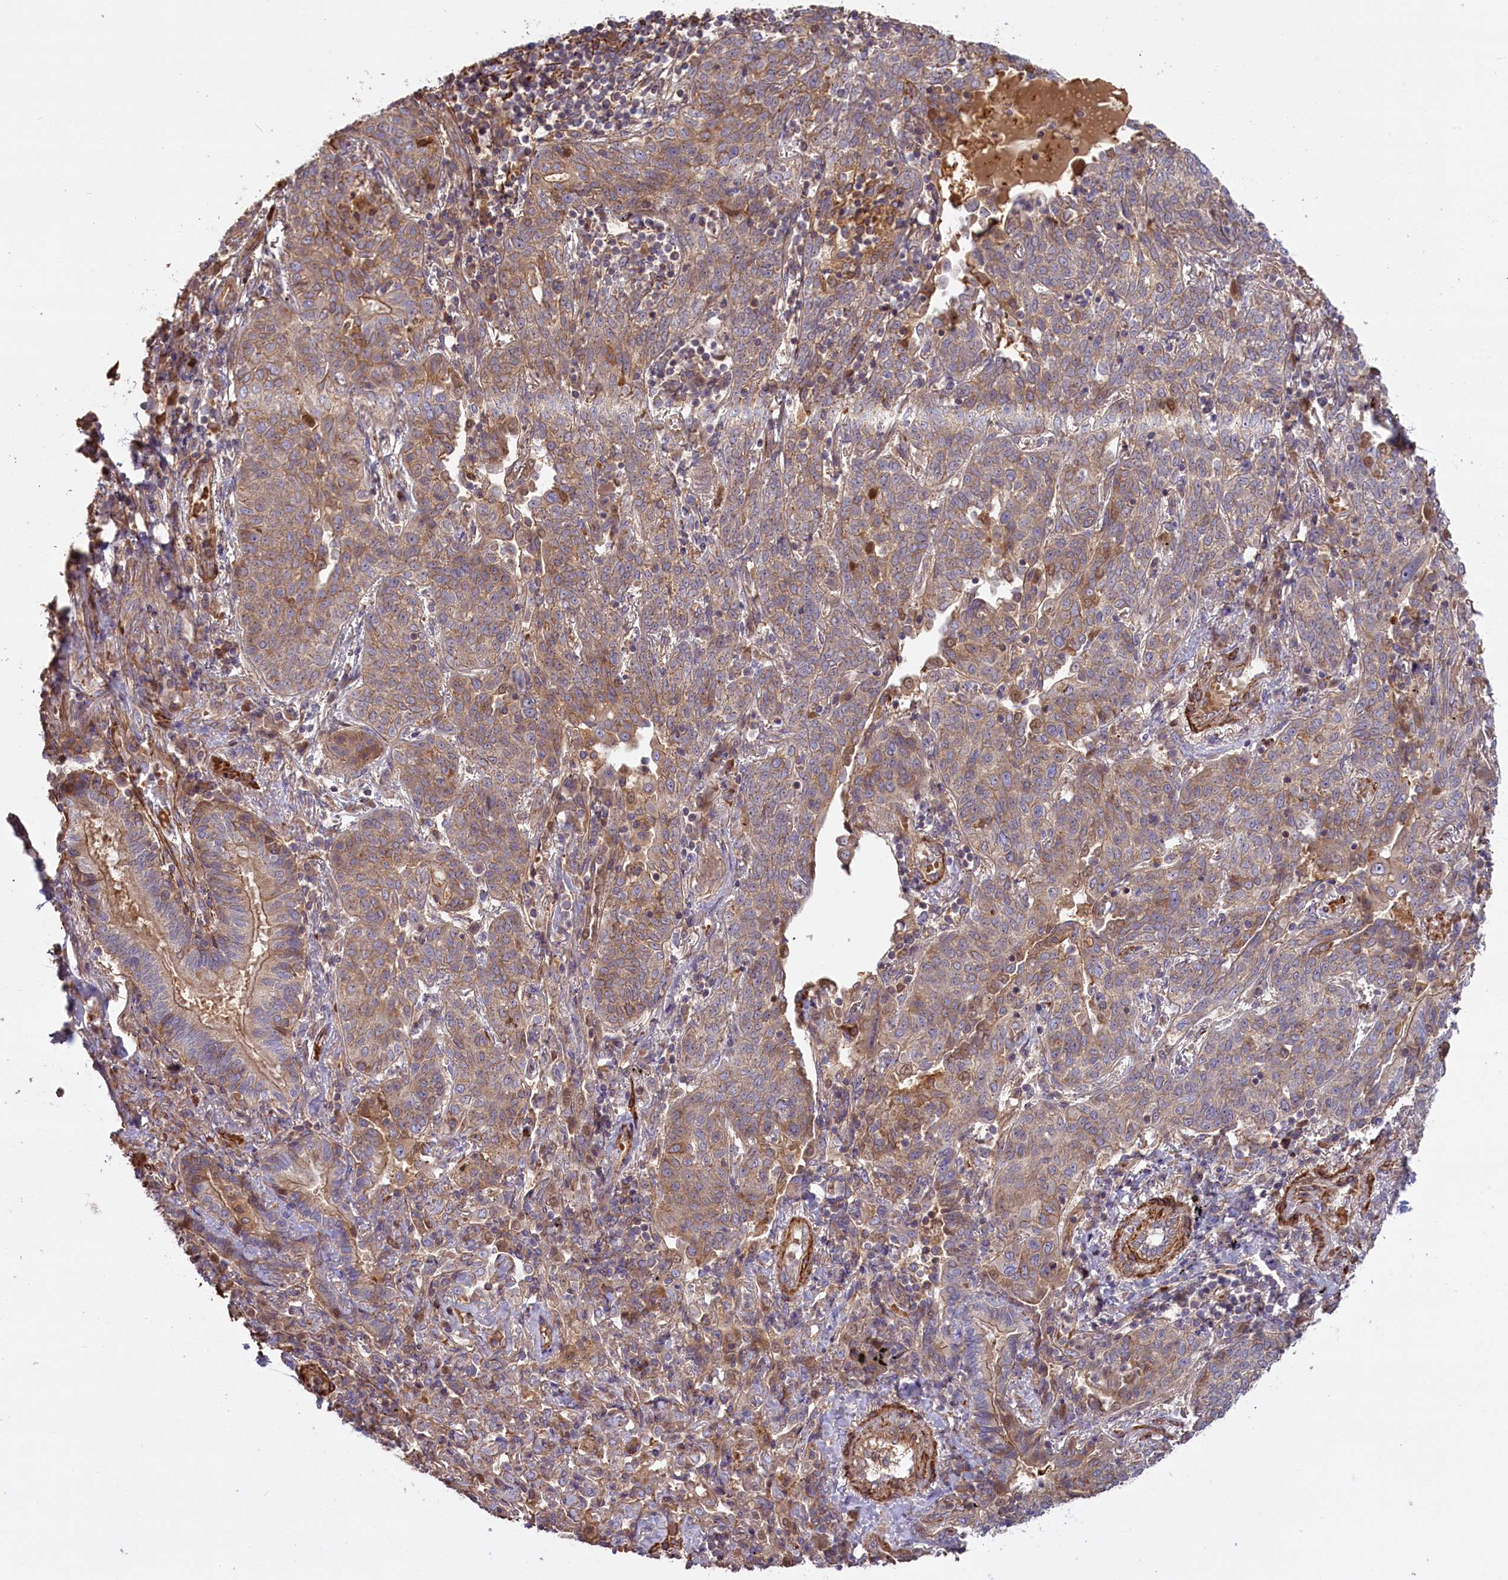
{"staining": {"intensity": "moderate", "quantity": ">75%", "location": "cytoplasmic/membranous"}, "tissue": "lung cancer", "cell_type": "Tumor cells", "image_type": "cancer", "snomed": [{"axis": "morphology", "description": "Squamous cell carcinoma, NOS"}, {"axis": "topography", "description": "Lung"}], "caption": "Tumor cells show moderate cytoplasmic/membranous positivity in about >75% of cells in squamous cell carcinoma (lung).", "gene": "FUZ", "patient": {"sex": "female", "age": 70}}